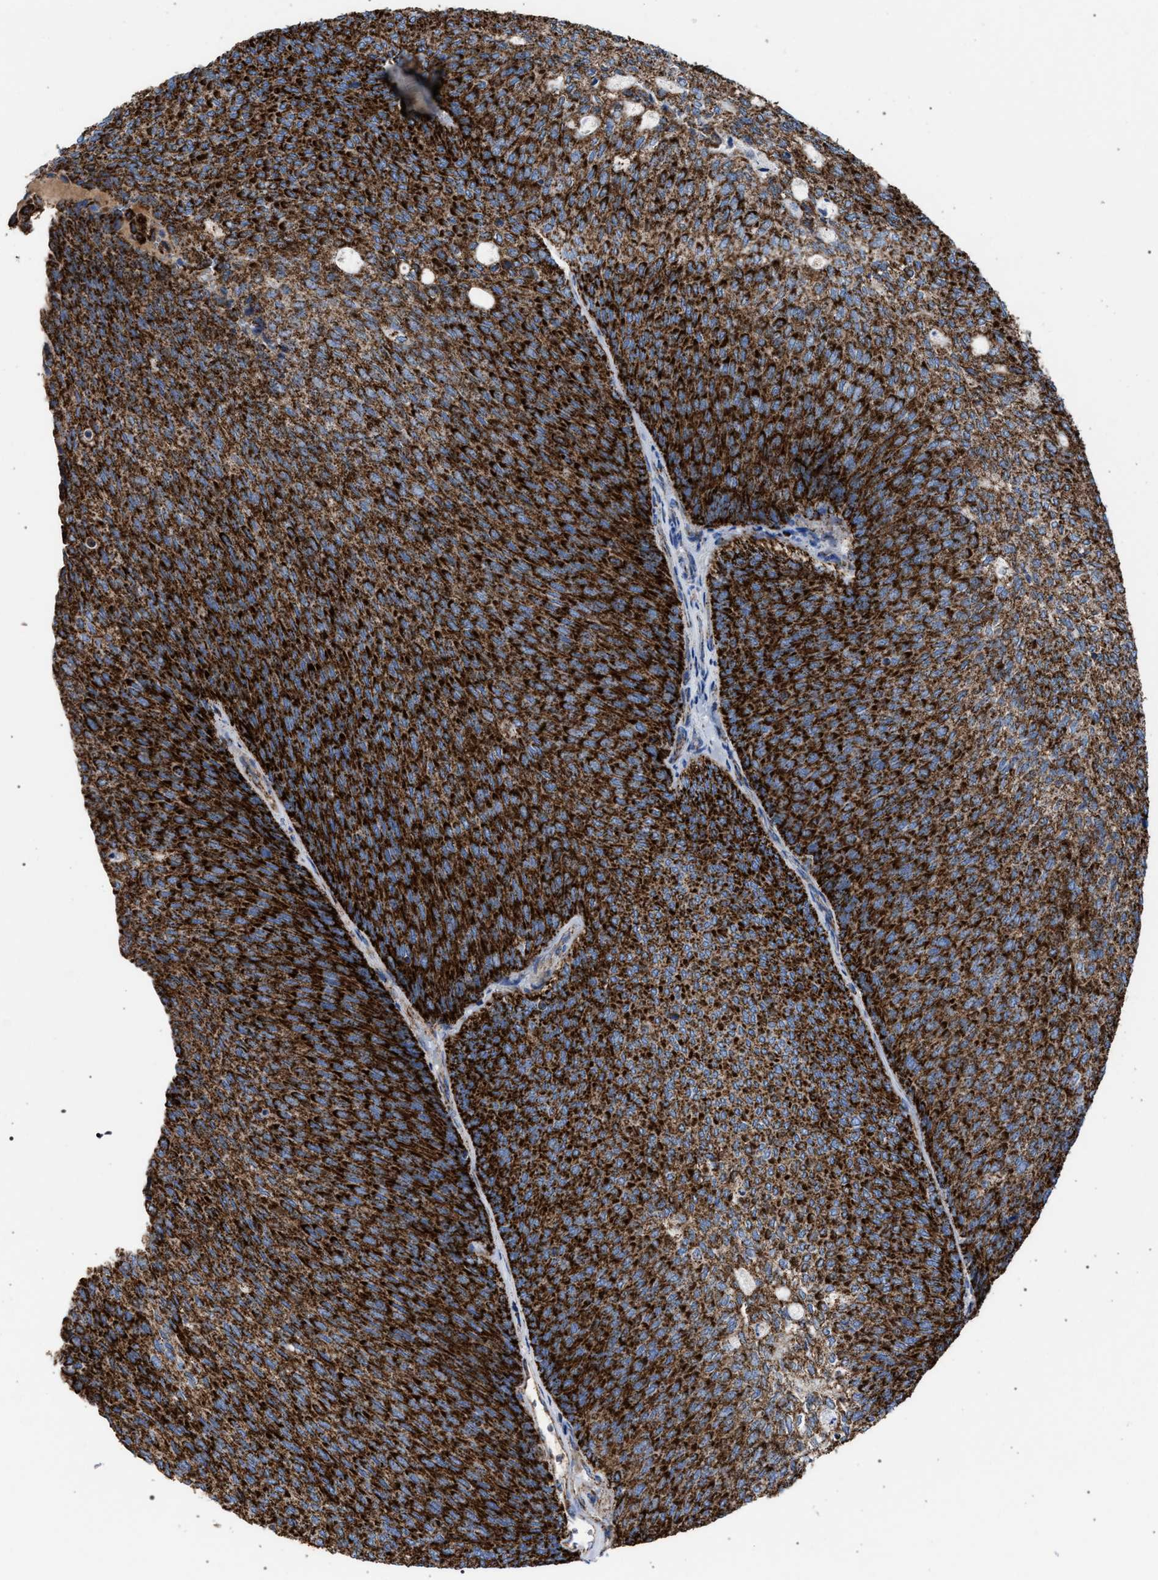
{"staining": {"intensity": "strong", "quantity": ">75%", "location": "cytoplasmic/membranous"}, "tissue": "urothelial cancer", "cell_type": "Tumor cells", "image_type": "cancer", "snomed": [{"axis": "morphology", "description": "Urothelial carcinoma, Low grade"}, {"axis": "topography", "description": "Urinary bladder"}], "caption": "Tumor cells display high levels of strong cytoplasmic/membranous expression in approximately >75% of cells in urothelial carcinoma (low-grade).", "gene": "VPS13A", "patient": {"sex": "female", "age": 79}}